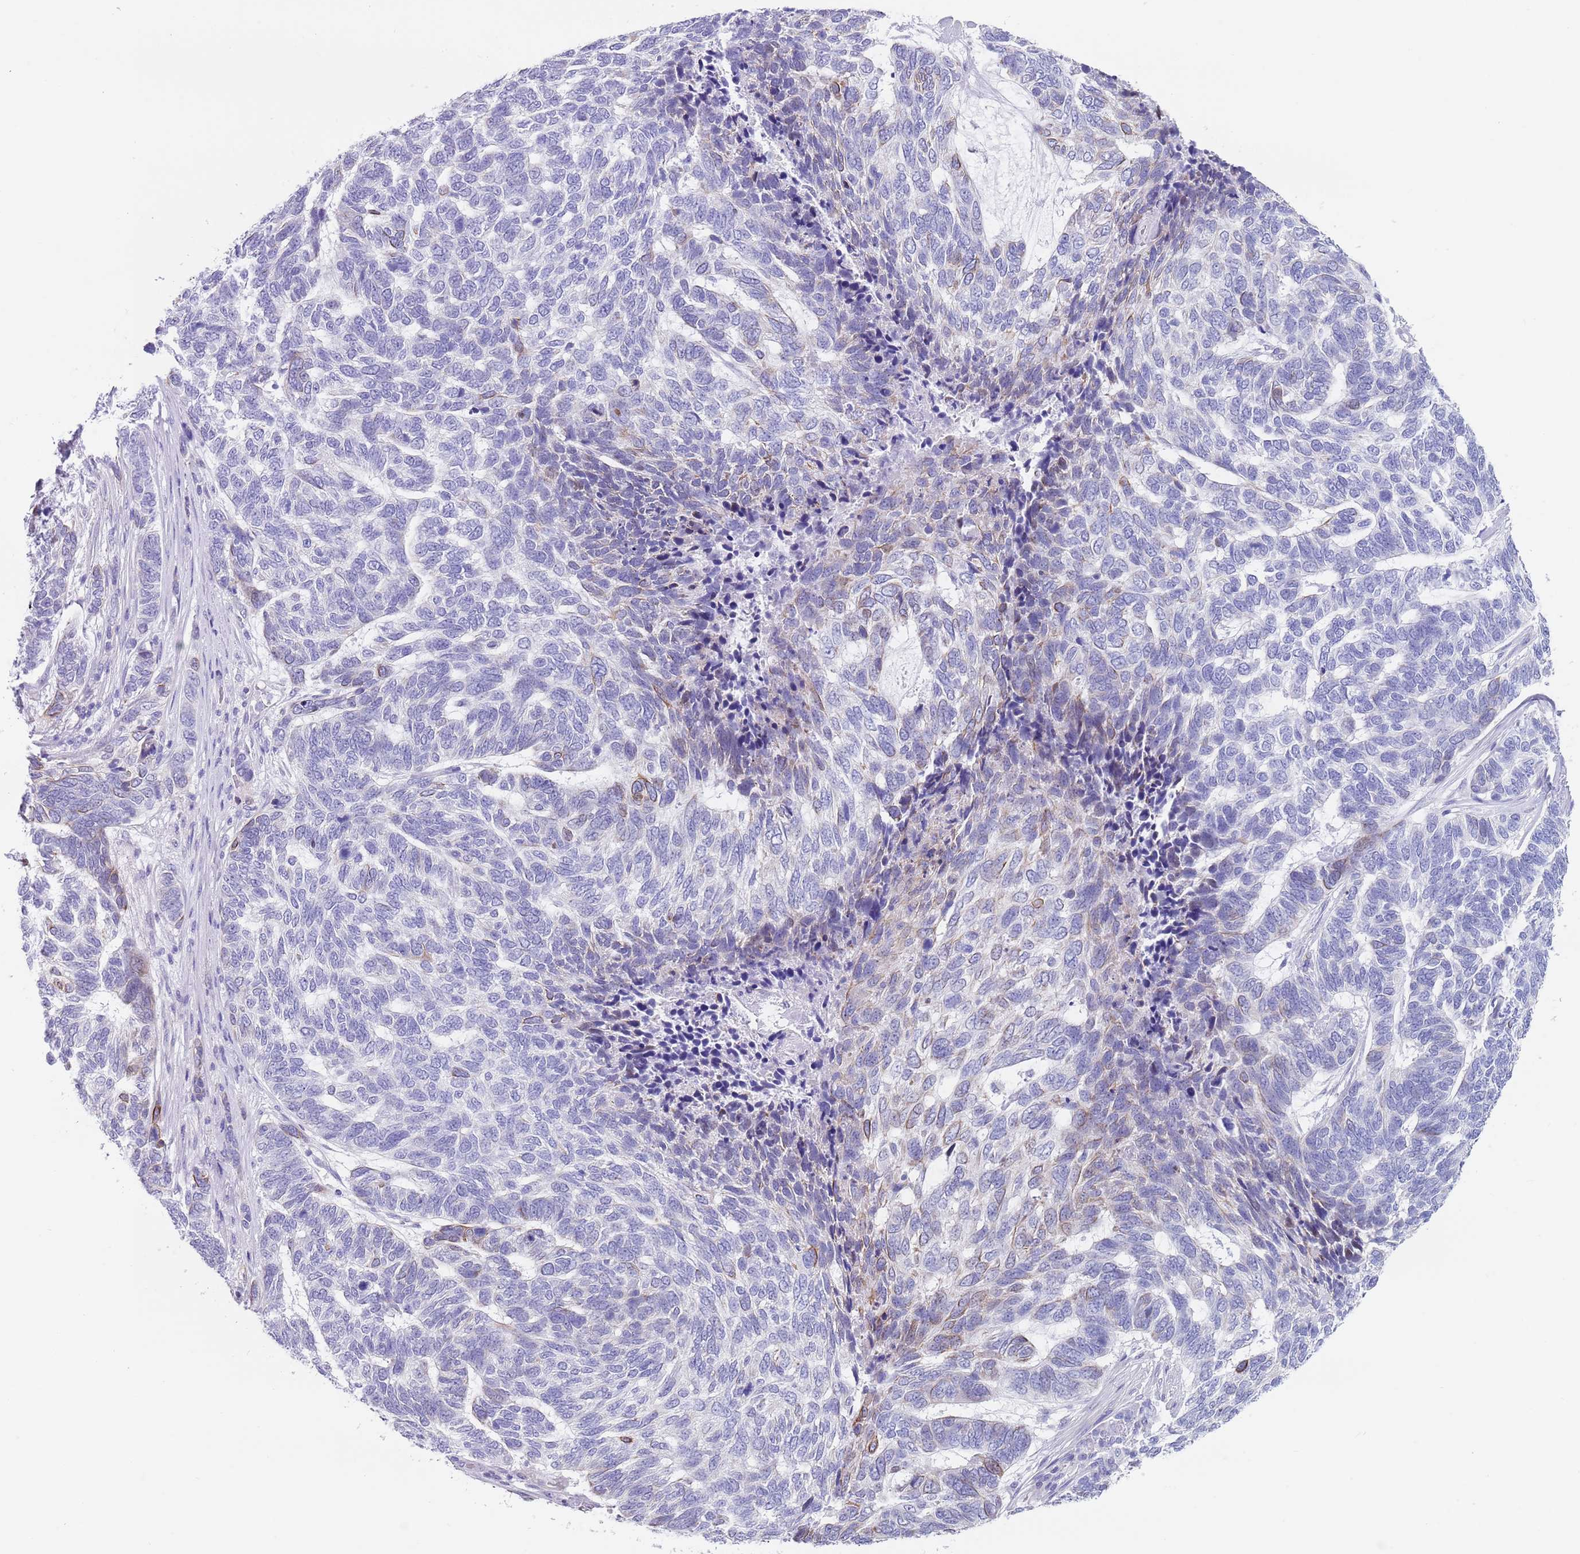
{"staining": {"intensity": "negative", "quantity": "none", "location": "none"}, "tissue": "skin cancer", "cell_type": "Tumor cells", "image_type": "cancer", "snomed": [{"axis": "morphology", "description": "Basal cell carcinoma"}, {"axis": "topography", "description": "Skin"}], "caption": "A photomicrograph of human skin basal cell carcinoma is negative for staining in tumor cells.", "gene": "CPXM2", "patient": {"sex": "female", "age": 65}}